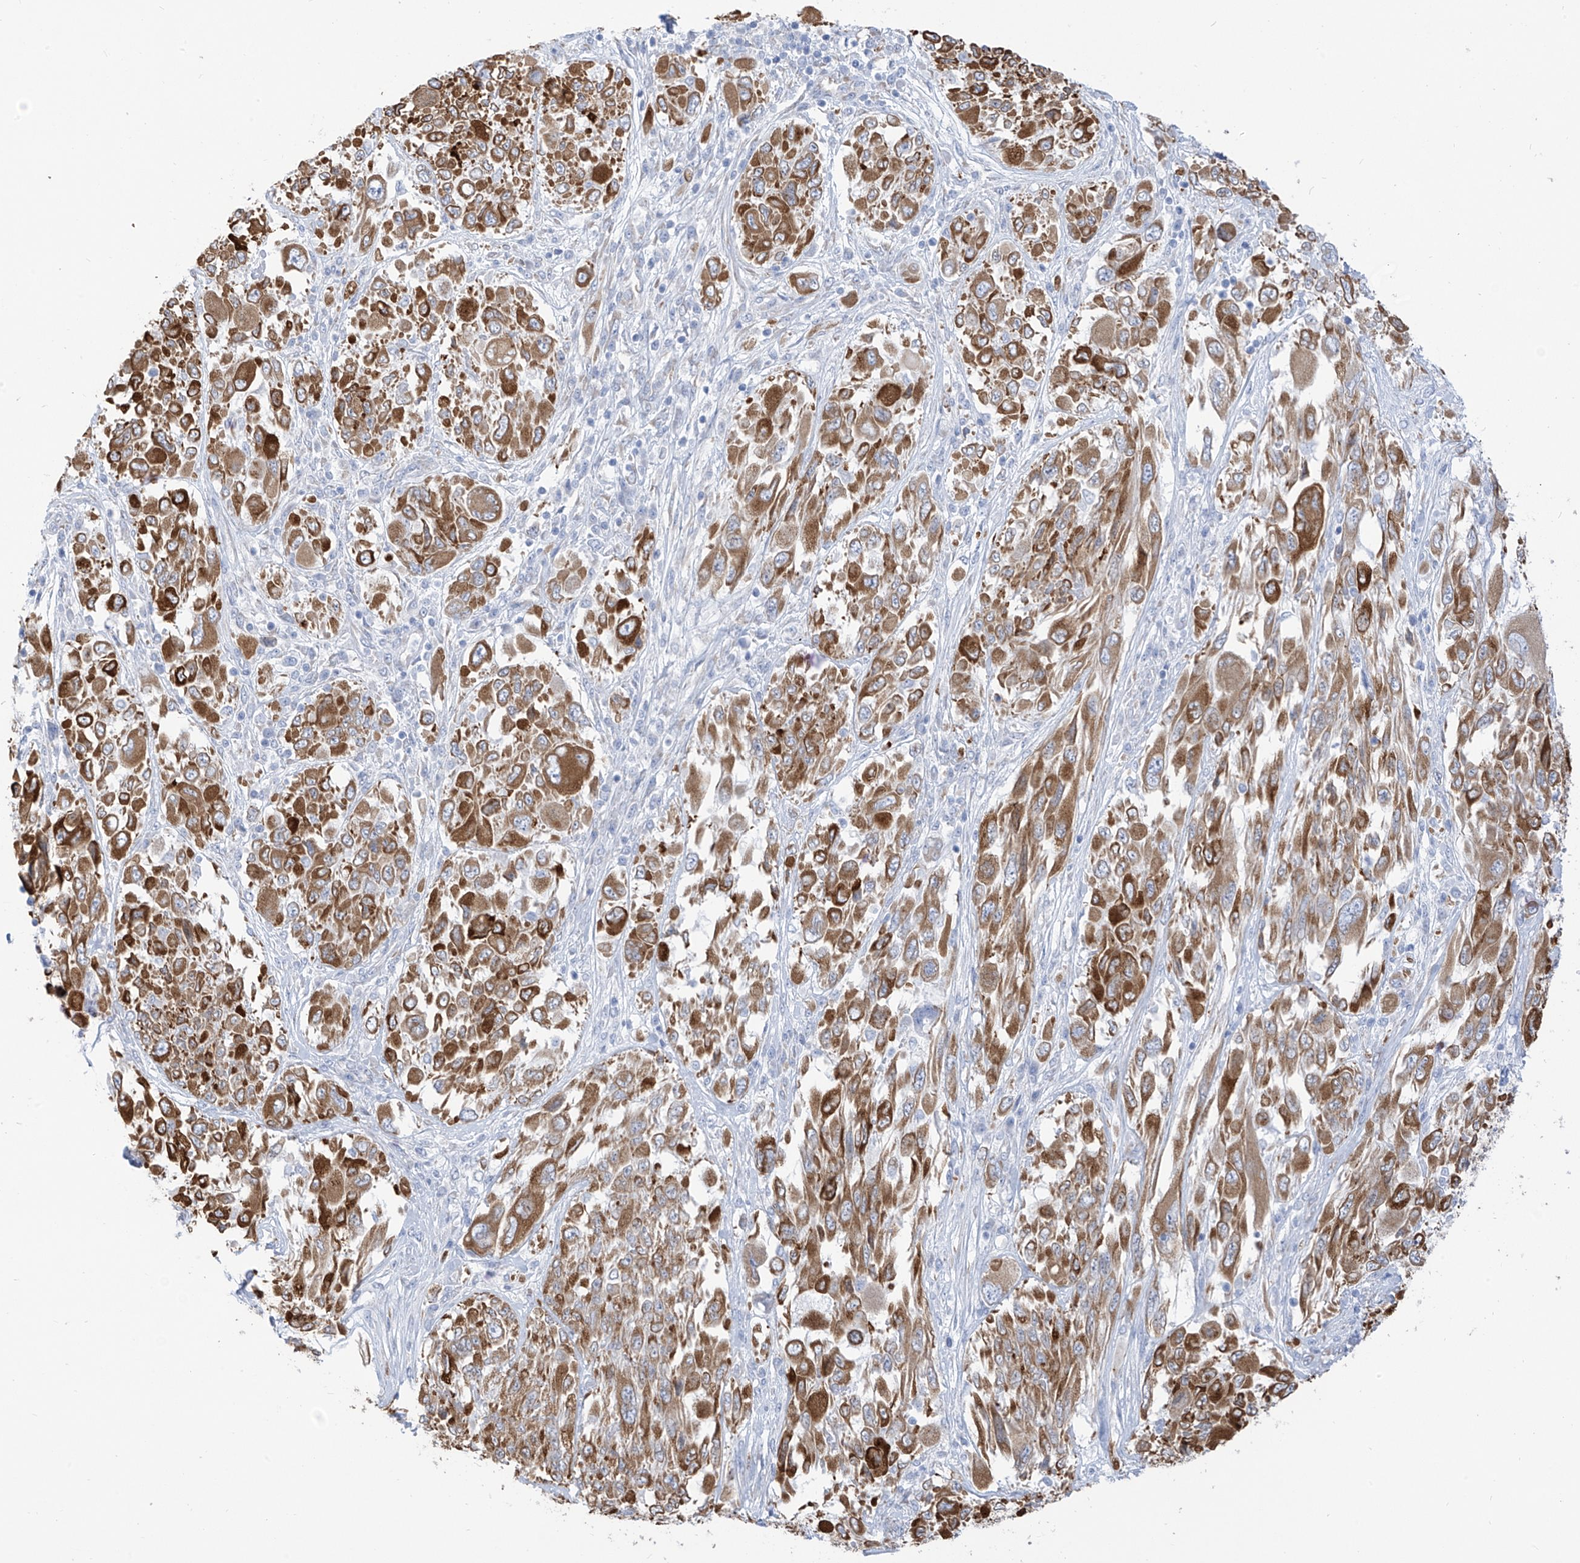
{"staining": {"intensity": "strong", "quantity": ">75%", "location": "cytoplasmic/membranous"}, "tissue": "melanoma", "cell_type": "Tumor cells", "image_type": "cancer", "snomed": [{"axis": "morphology", "description": "Malignant melanoma, NOS"}, {"axis": "topography", "description": "Skin"}], "caption": "Immunohistochemical staining of human melanoma displays high levels of strong cytoplasmic/membranous protein staining in approximately >75% of tumor cells. (Brightfield microscopy of DAB IHC at high magnification).", "gene": "RCN2", "patient": {"sex": "female", "age": 91}}